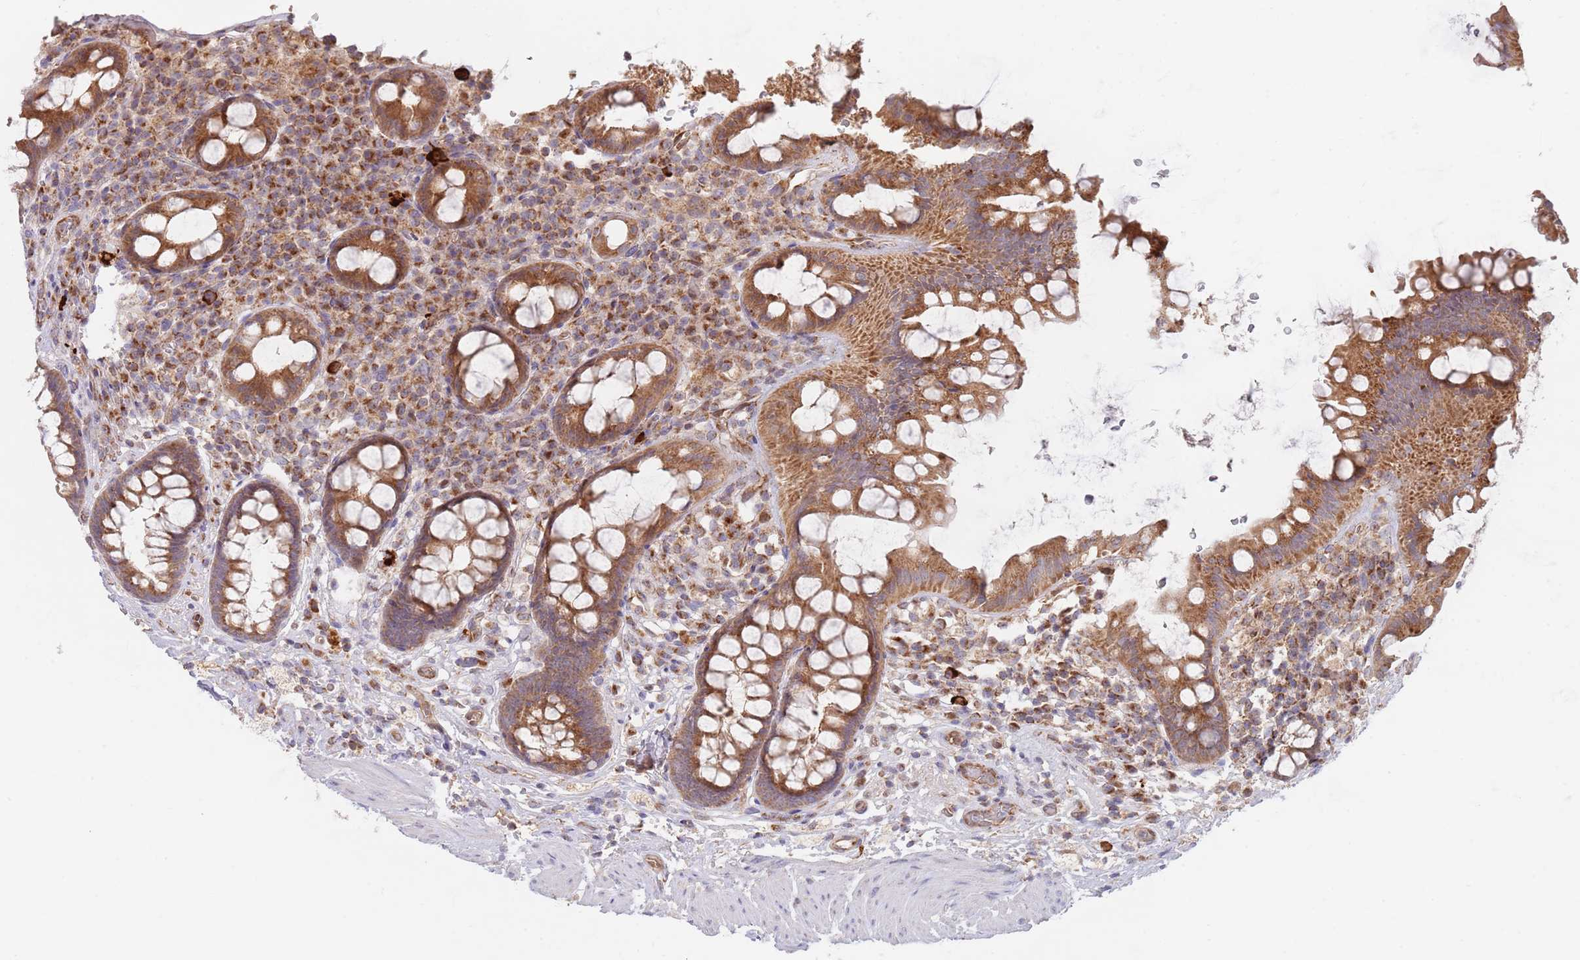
{"staining": {"intensity": "moderate", "quantity": ">75%", "location": "cytoplasmic/membranous"}, "tissue": "rectum", "cell_type": "Glandular cells", "image_type": "normal", "snomed": [{"axis": "morphology", "description": "Normal tissue, NOS"}, {"axis": "topography", "description": "Rectum"}, {"axis": "topography", "description": "Peripheral nerve tissue"}], "caption": "High-power microscopy captured an immunohistochemistry histopathology image of benign rectum, revealing moderate cytoplasmic/membranous staining in approximately >75% of glandular cells. The staining was performed using DAB to visualize the protein expression in brown, while the nuclei were stained in blue with hematoxylin (Magnification: 20x).", "gene": "GUK1", "patient": {"sex": "female", "age": 69}}